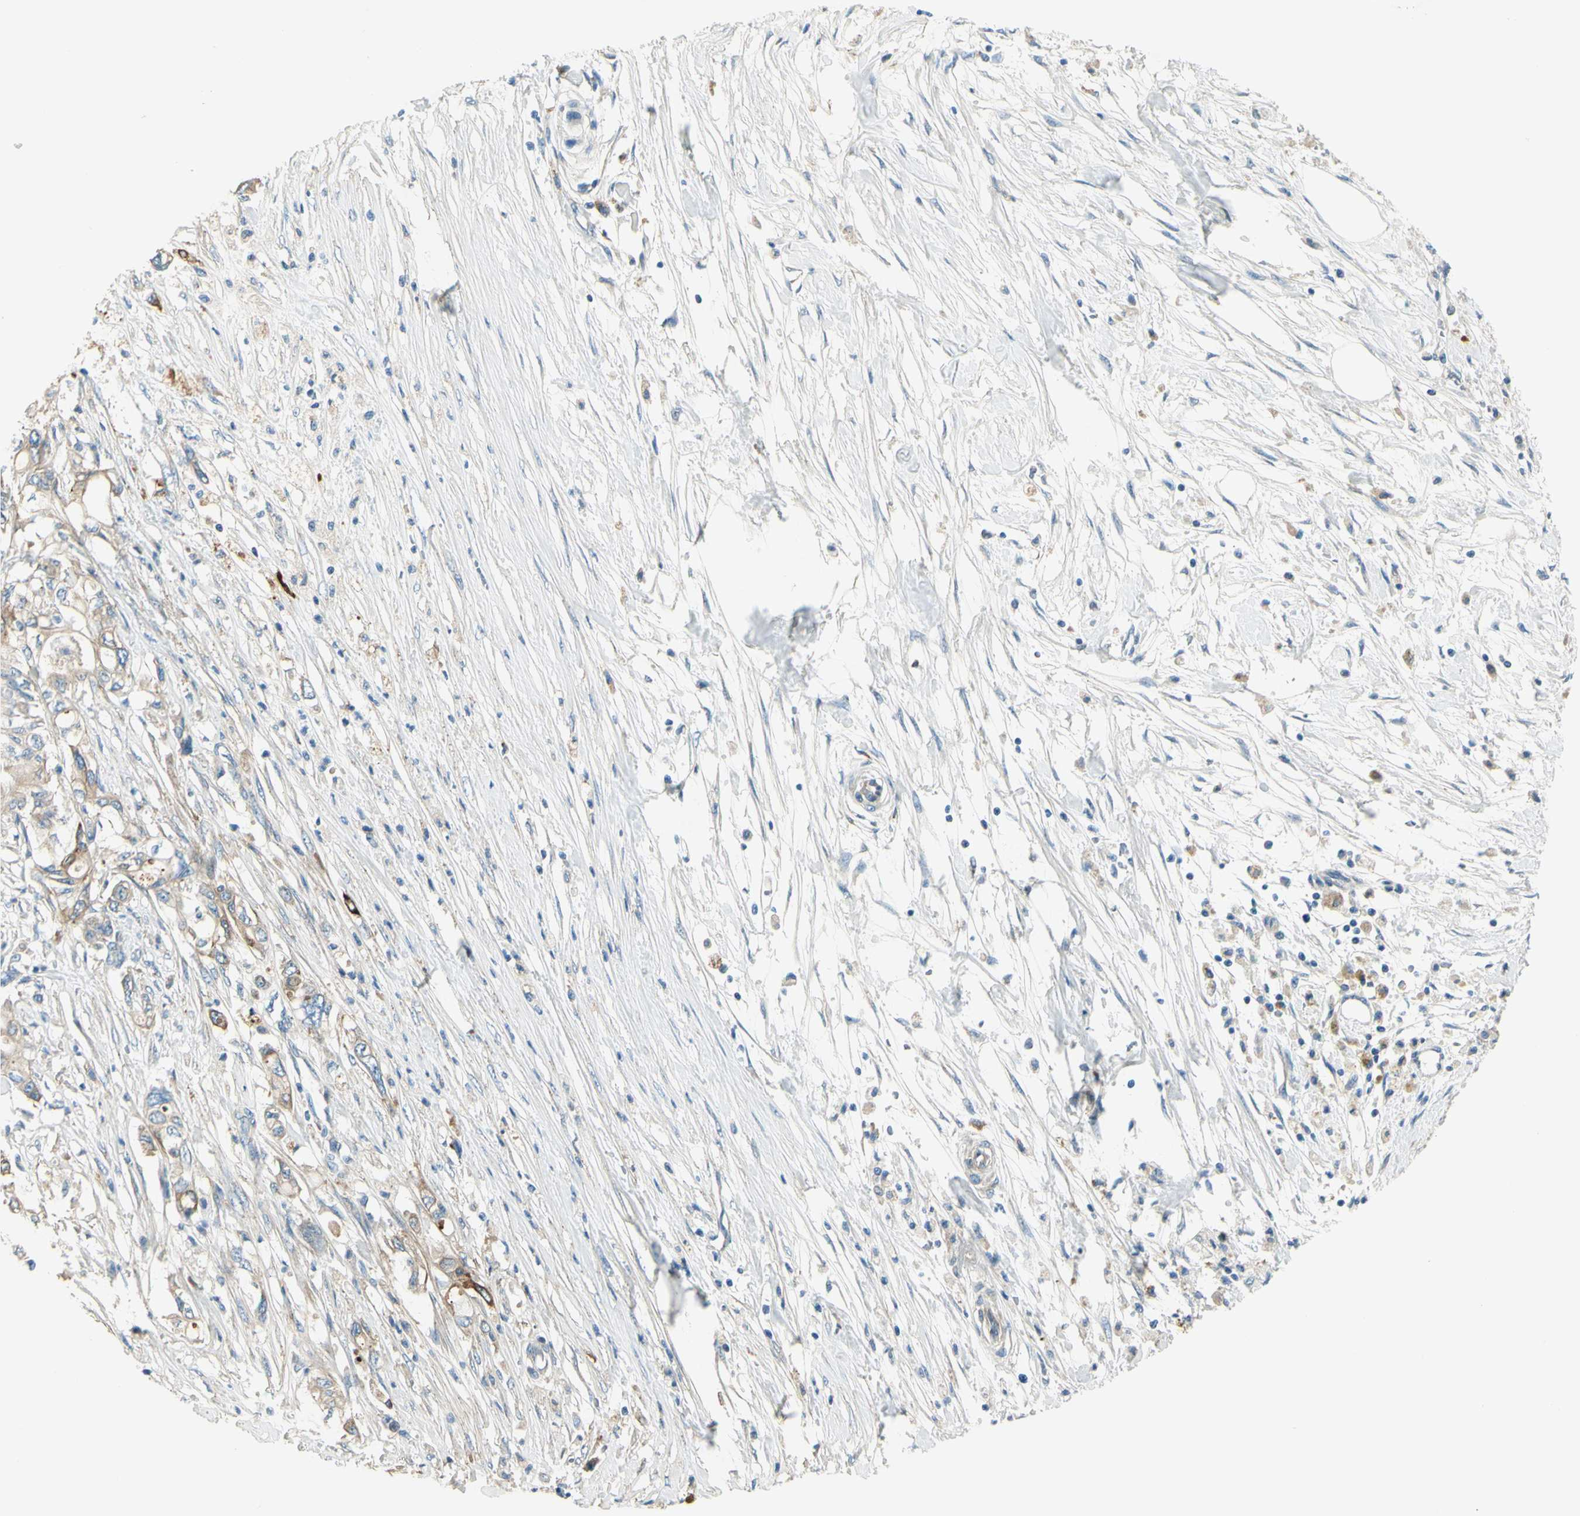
{"staining": {"intensity": "weak", "quantity": "<25%", "location": "cytoplasmic/membranous"}, "tissue": "pancreatic cancer", "cell_type": "Tumor cells", "image_type": "cancer", "snomed": [{"axis": "morphology", "description": "Adenocarcinoma, NOS"}, {"axis": "topography", "description": "Pancreas"}], "caption": "Tumor cells show no significant expression in pancreatic cancer (adenocarcinoma).", "gene": "LAMA3", "patient": {"sex": "male", "age": 79}}